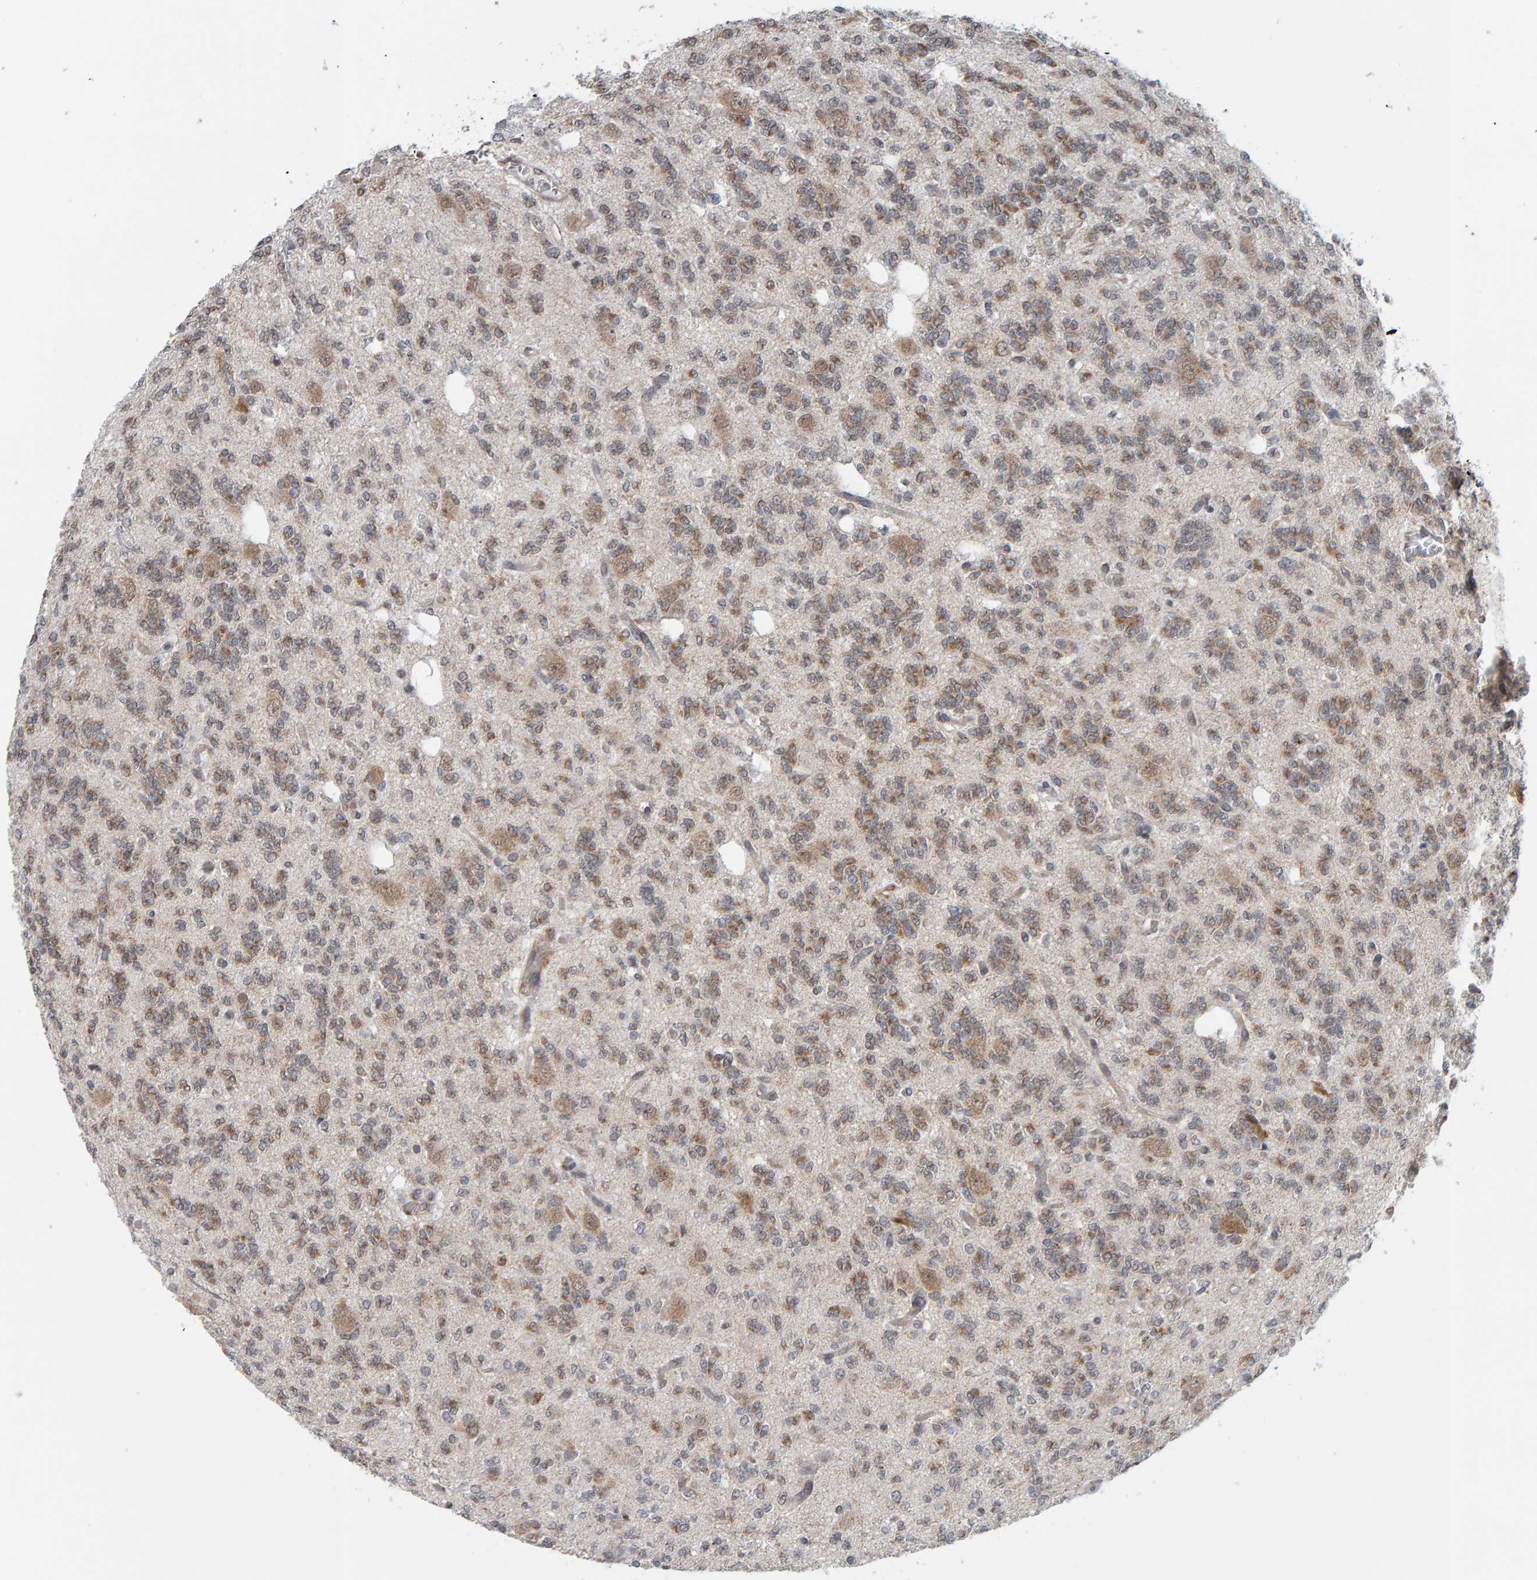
{"staining": {"intensity": "moderate", "quantity": ">75%", "location": "cytoplasmic/membranous"}, "tissue": "glioma", "cell_type": "Tumor cells", "image_type": "cancer", "snomed": [{"axis": "morphology", "description": "Glioma, malignant, Low grade"}, {"axis": "topography", "description": "Brain"}], "caption": "Protein staining of malignant glioma (low-grade) tissue exhibits moderate cytoplasmic/membranous expression in approximately >75% of tumor cells.", "gene": "DAP3", "patient": {"sex": "male", "age": 38}}